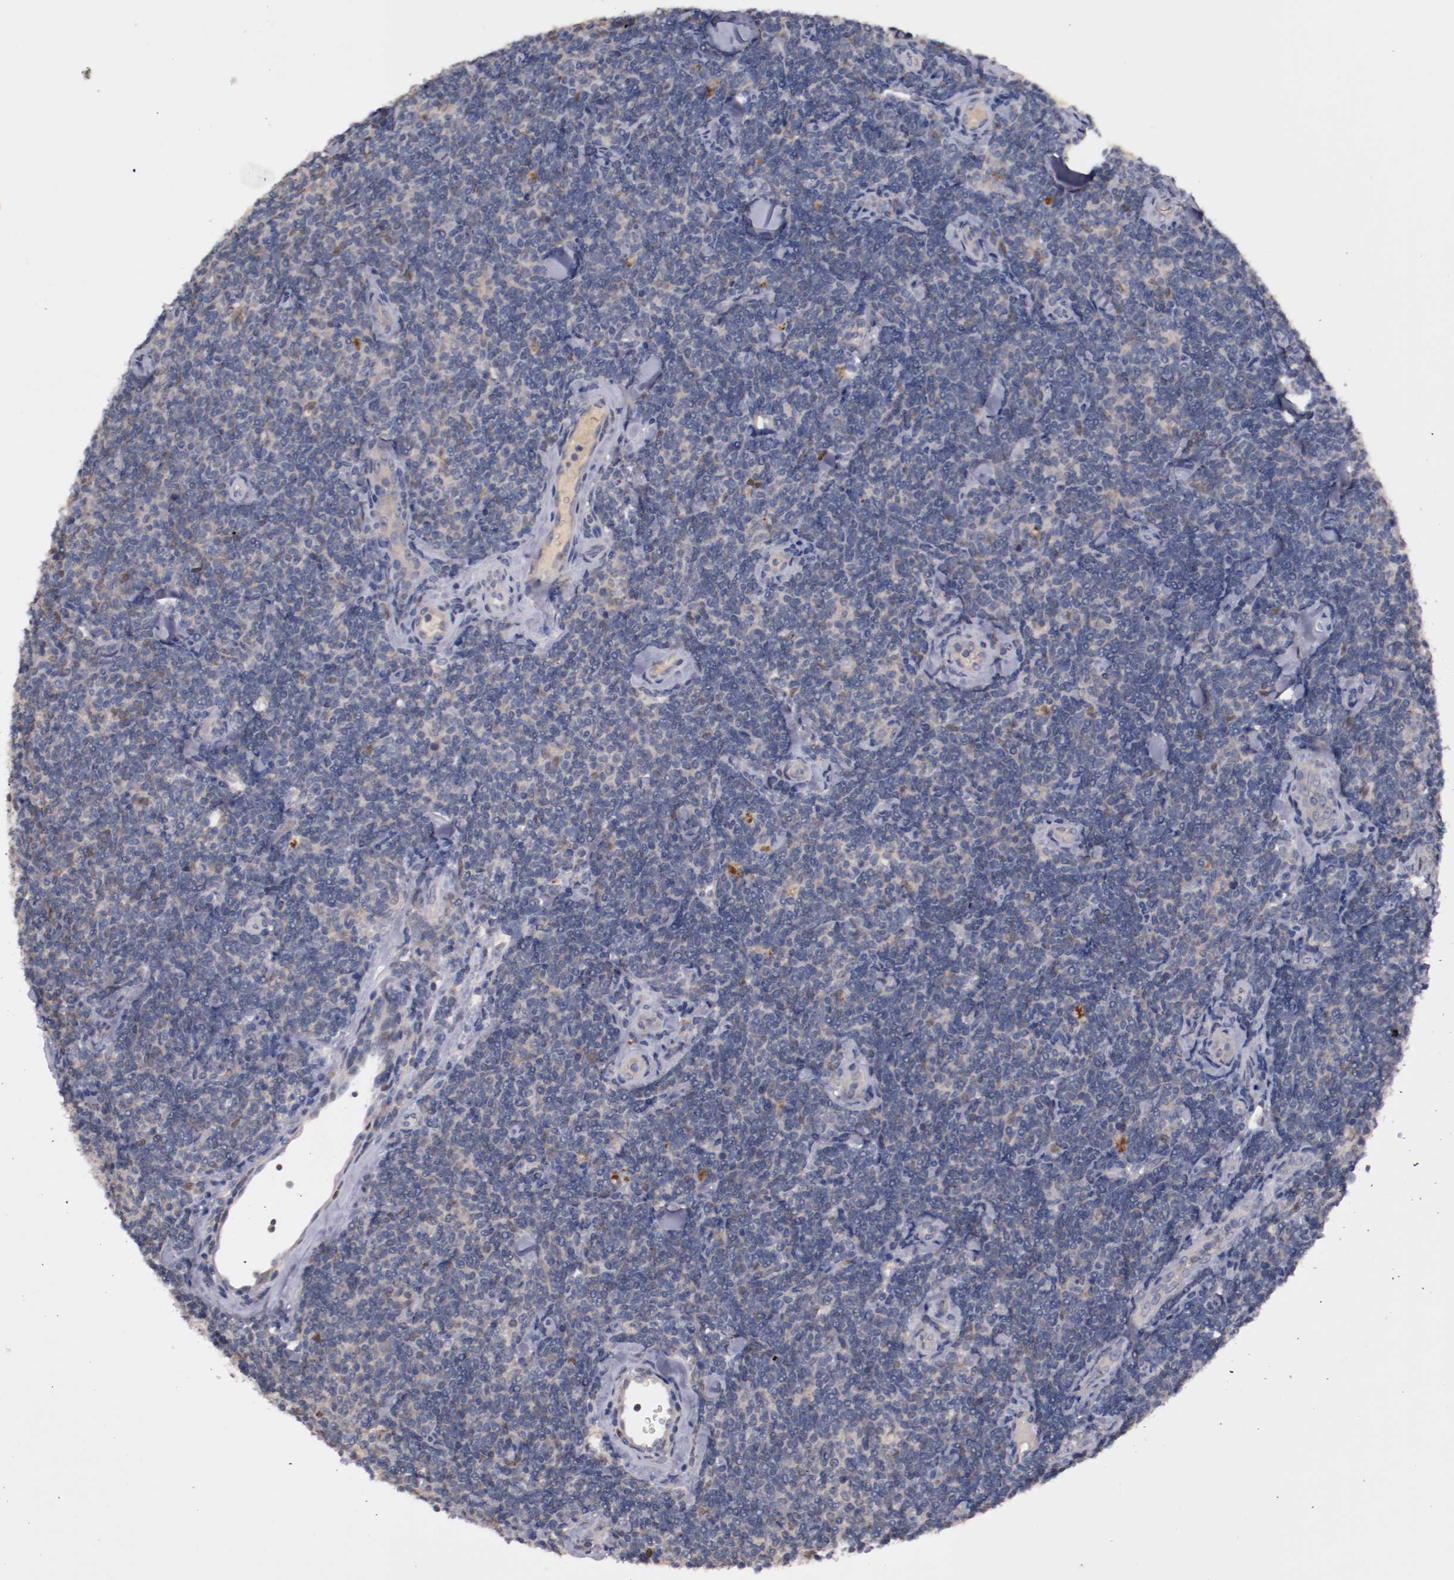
{"staining": {"intensity": "weak", "quantity": "25%-75%", "location": "cytoplasmic/membranous"}, "tissue": "lymphoma", "cell_type": "Tumor cells", "image_type": "cancer", "snomed": [{"axis": "morphology", "description": "Malignant lymphoma, non-Hodgkin's type, Low grade"}, {"axis": "topography", "description": "Lymph node"}], "caption": "Lymphoma tissue displays weak cytoplasmic/membranous positivity in approximately 25%-75% of tumor cells (DAB = brown stain, brightfield microscopy at high magnification).", "gene": "FAM81A", "patient": {"sex": "female", "age": 56}}